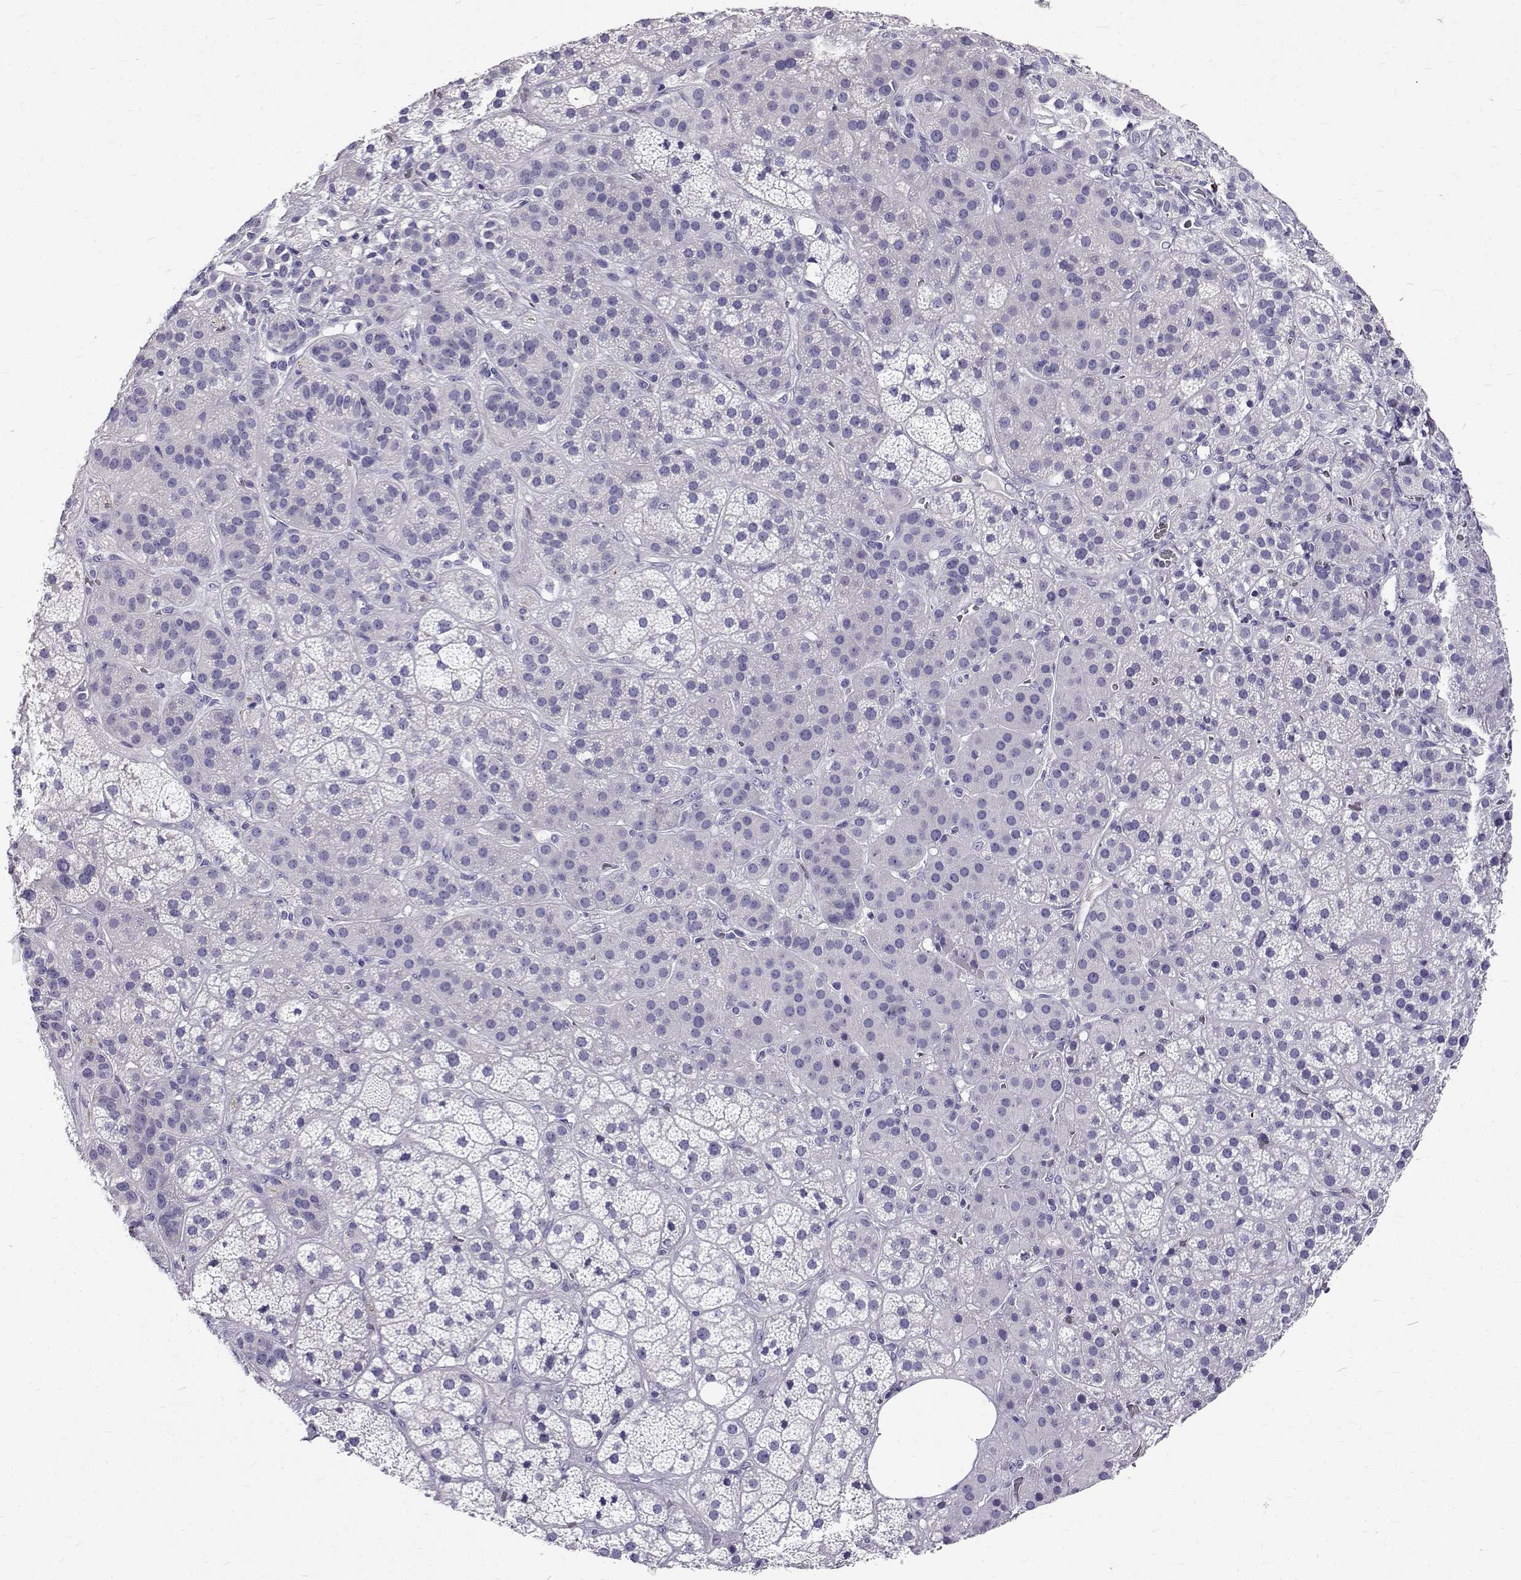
{"staining": {"intensity": "negative", "quantity": "none", "location": "none"}, "tissue": "adrenal gland", "cell_type": "Glandular cells", "image_type": "normal", "snomed": [{"axis": "morphology", "description": "Normal tissue, NOS"}, {"axis": "topography", "description": "Adrenal gland"}], "caption": "Immunohistochemical staining of unremarkable adrenal gland exhibits no significant positivity in glandular cells.", "gene": "IGSF1", "patient": {"sex": "male", "age": 57}}